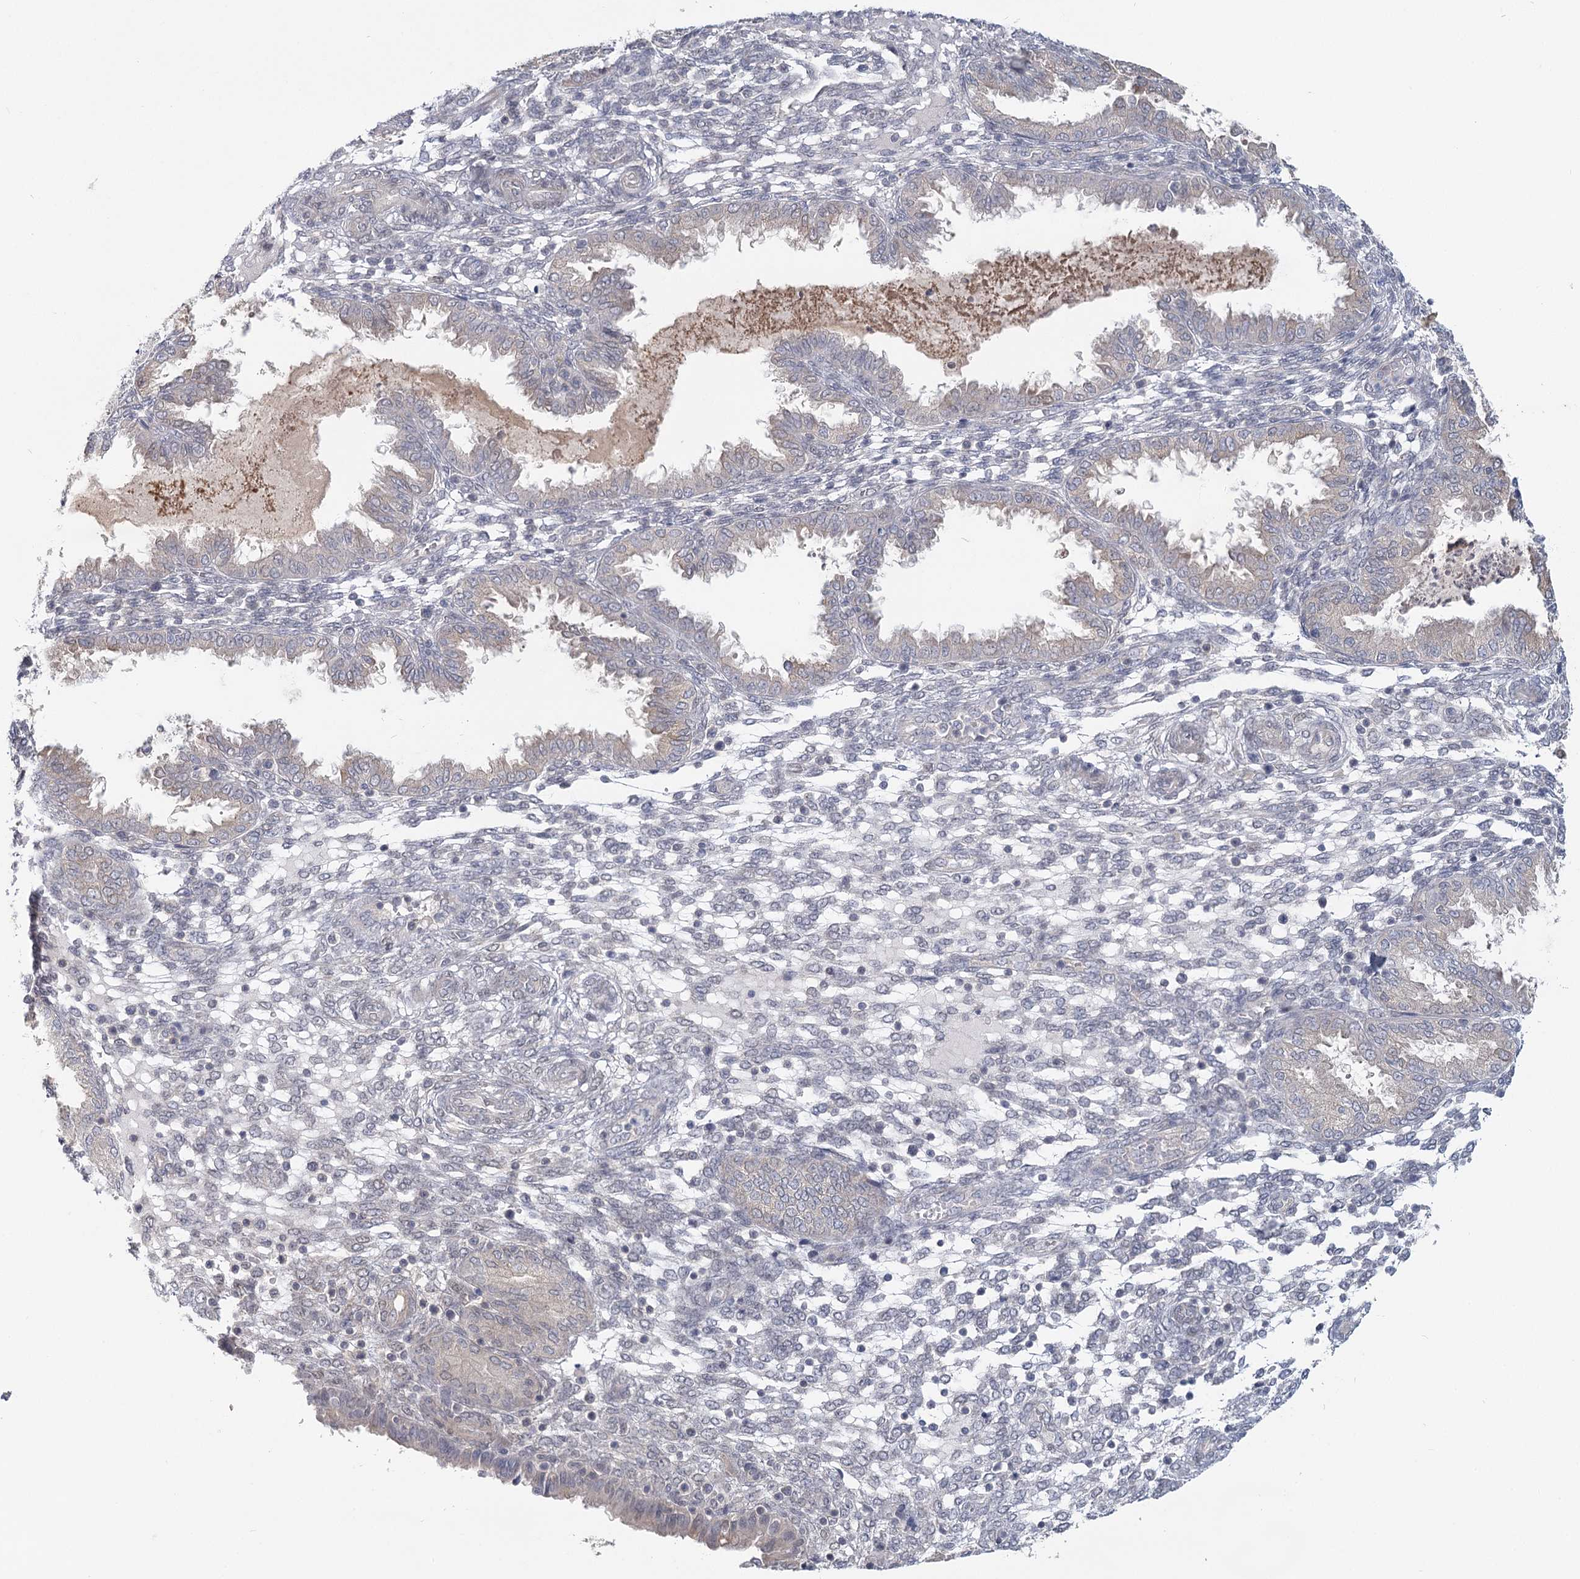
{"staining": {"intensity": "negative", "quantity": "none", "location": "none"}, "tissue": "endometrium", "cell_type": "Cells in endometrial stroma", "image_type": "normal", "snomed": [{"axis": "morphology", "description": "Normal tissue, NOS"}, {"axis": "topography", "description": "Endometrium"}], "caption": "This is an immunohistochemistry micrograph of normal human endometrium. There is no expression in cells in endometrial stroma.", "gene": "USP11", "patient": {"sex": "female", "age": 33}}